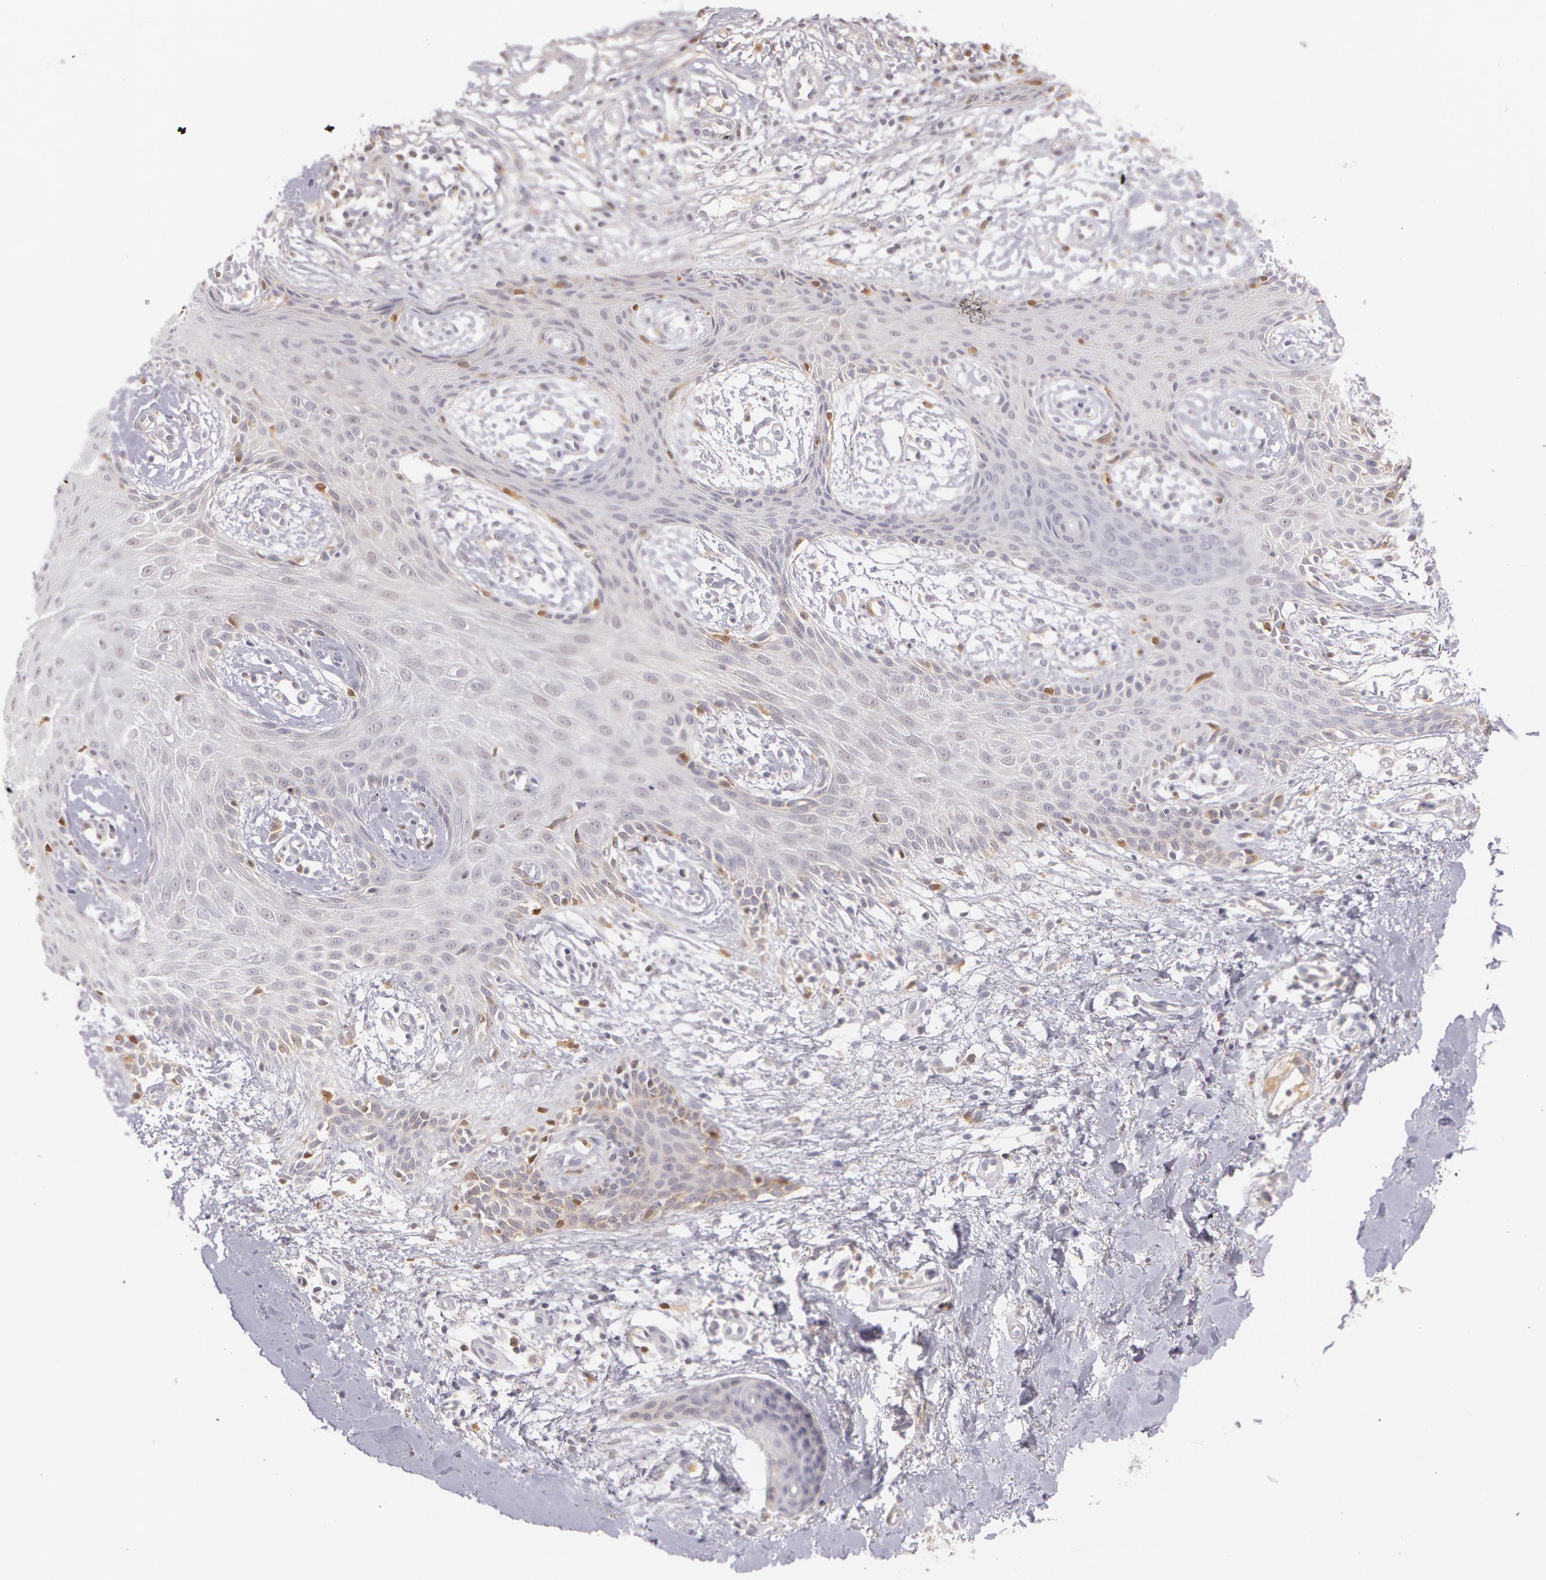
{"staining": {"intensity": "weak", "quantity": "<25%", "location": "nuclear"}, "tissue": "skin cancer", "cell_type": "Tumor cells", "image_type": "cancer", "snomed": [{"axis": "morphology", "description": "Basal cell carcinoma"}, {"axis": "topography", "description": "Skin"}], "caption": "Skin basal cell carcinoma stained for a protein using immunohistochemistry shows no positivity tumor cells.", "gene": "LBP", "patient": {"sex": "male", "age": 75}}